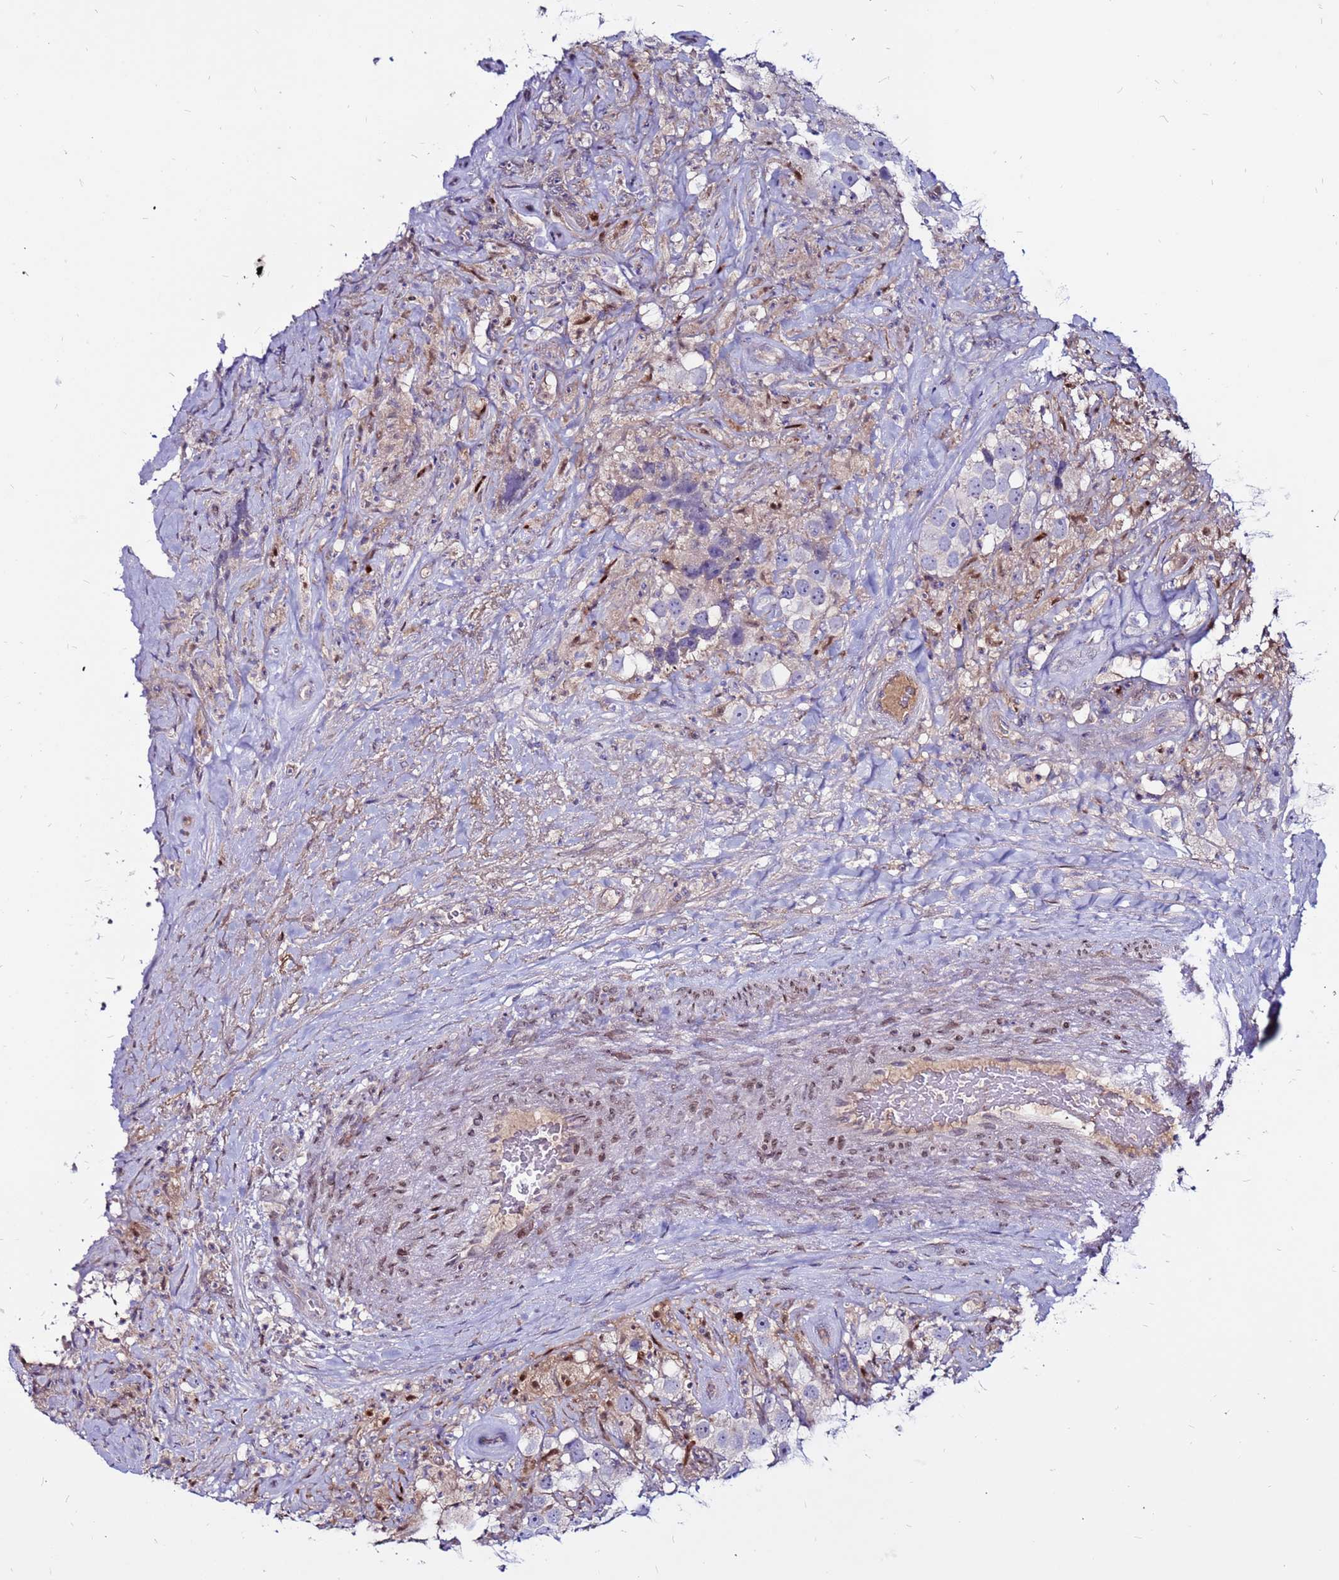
{"staining": {"intensity": "negative", "quantity": "none", "location": "none"}, "tissue": "testis cancer", "cell_type": "Tumor cells", "image_type": "cancer", "snomed": [{"axis": "morphology", "description": "Seminoma, NOS"}, {"axis": "topography", "description": "Testis"}], "caption": "DAB (3,3'-diaminobenzidine) immunohistochemical staining of human seminoma (testis) displays no significant expression in tumor cells. The staining was performed using DAB (3,3'-diaminobenzidine) to visualize the protein expression in brown, while the nuclei were stained in blue with hematoxylin (Magnification: 20x).", "gene": "CCDC71", "patient": {"sex": "male", "age": 49}}